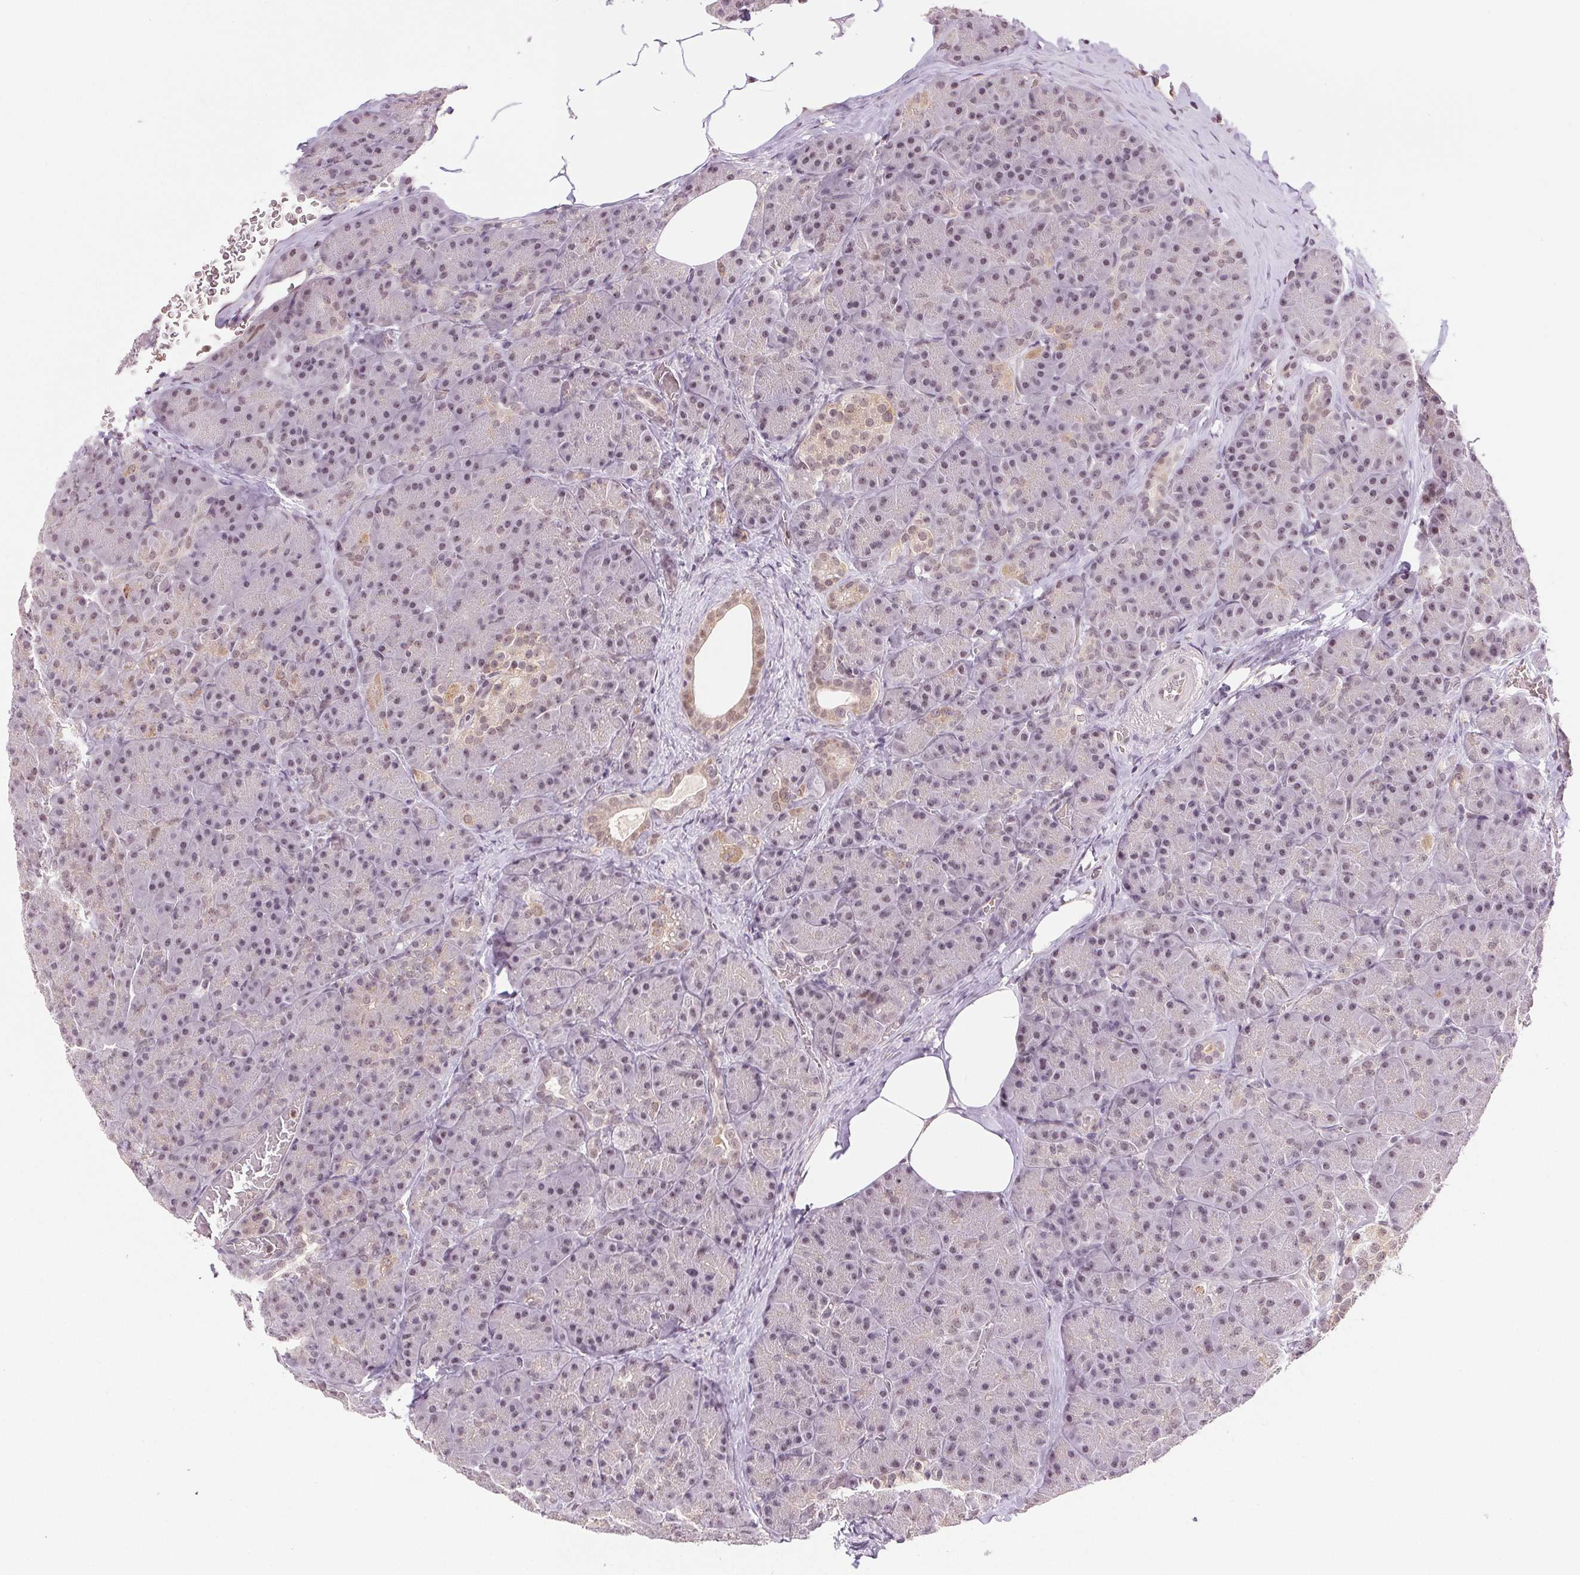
{"staining": {"intensity": "weak", "quantity": "25%-75%", "location": "nuclear"}, "tissue": "pancreas", "cell_type": "Exocrine glandular cells", "image_type": "normal", "snomed": [{"axis": "morphology", "description": "Normal tissue, NOS"}, {"axis": "topography", "description": "Pancreas"}], "caption": "Normal pancreas was stained to show a protein in brown. There is low levels of weak nuclear positivity in about 25%-75% of exocrine glandular cells. The protein is shown in brown color, while the nuclei are stained blue.", "gene": "GRHL3", "patient": {"sex": "male", "age": 57}}